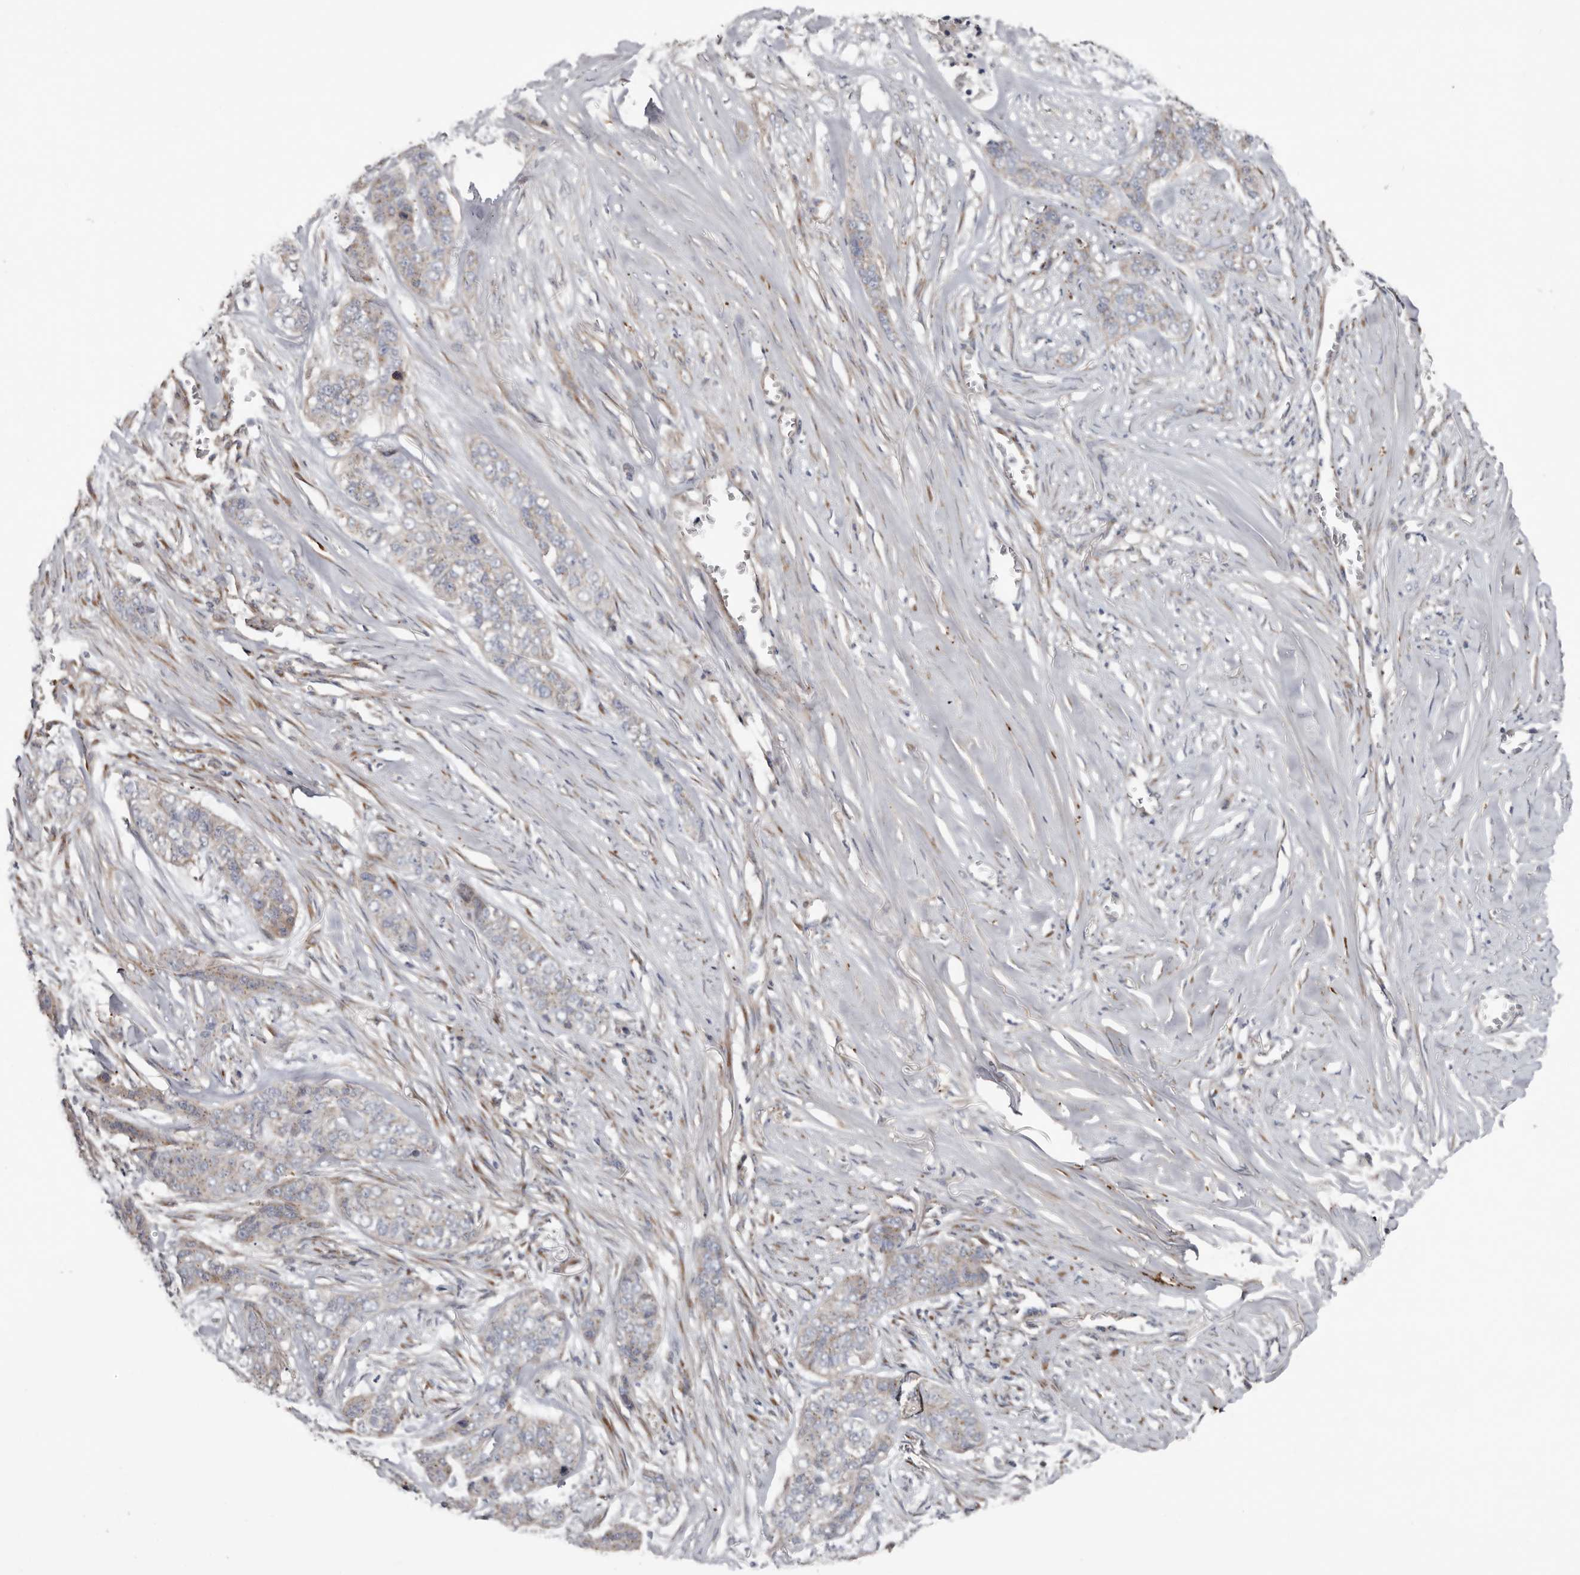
{"staining": {"intensity": "weak", "quantity": "<25%", "location": "cytoplasmic/membranous"}, "tissue": "skin cancer", "cell_type": "Tumor cells", "image_type": "cancer", "snomed": [{"axis": "morphology", "description": "Basal cell carcinoma"}, {"axis": "topography", "description": "Skin"}], "caption": "The micrograph displays no significant positivity in tumor cells of basal cell carcinoma (skin).", "gene": "LUZP1", "patient": {"sex": "female", "age": 64}}